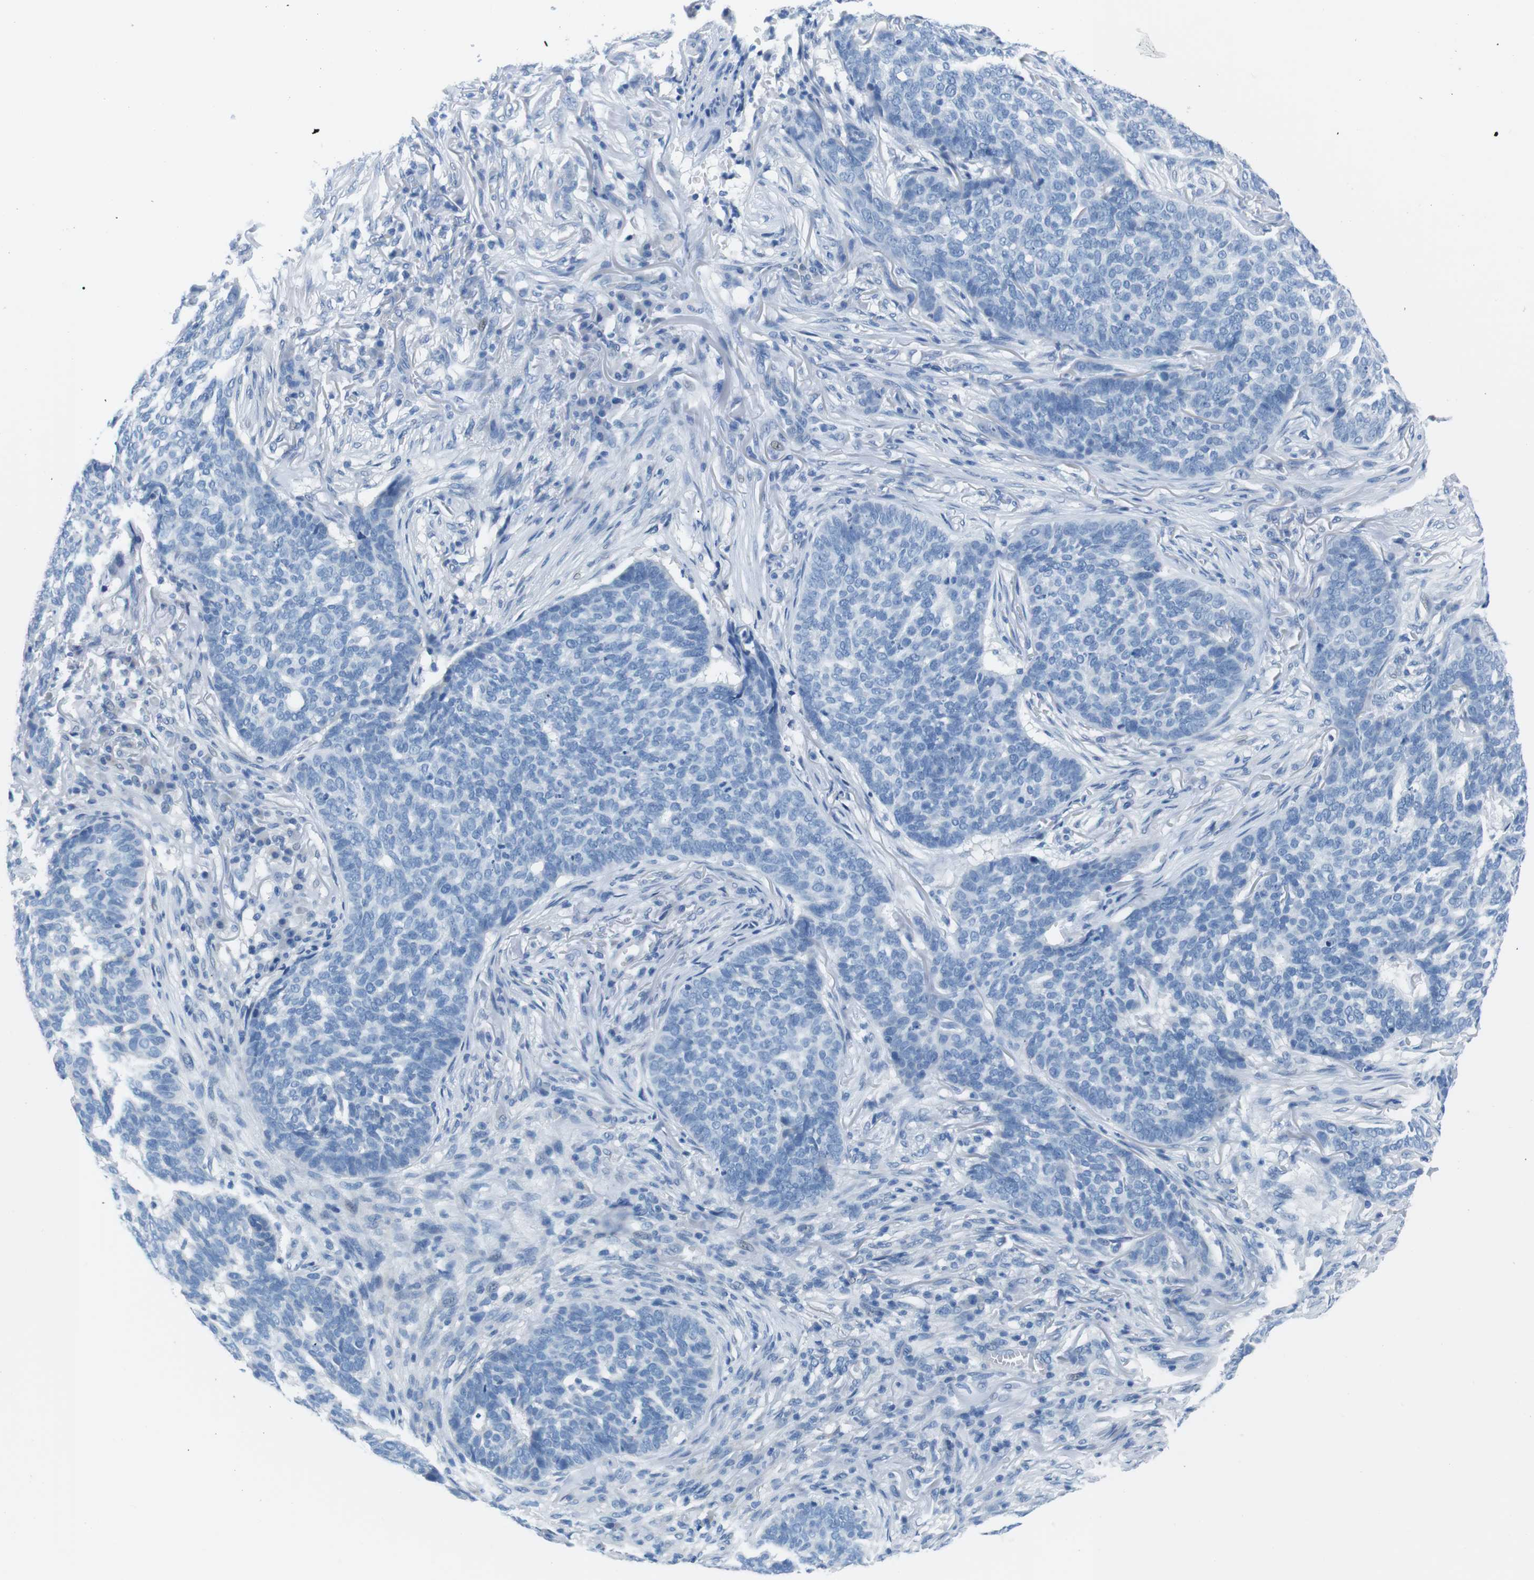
{"staining": {"intensity": "negative", "quantity": "none", "location": "none"}, "tissue": "skin cancer", "cell_type": "Tumor cells", "image_type": "cancer", "snomed": [{"axis": "morphology", "description": "Basal cell carcinoma"}, {"axis": "topography", "description": "Skin"}], "caption": "The photomicrograph exhibits no significant positivity in tumor cells of basal cell carcinoma (skin).", "gene": "MUC2", "patient": {"sex": "male", "age": 85}}